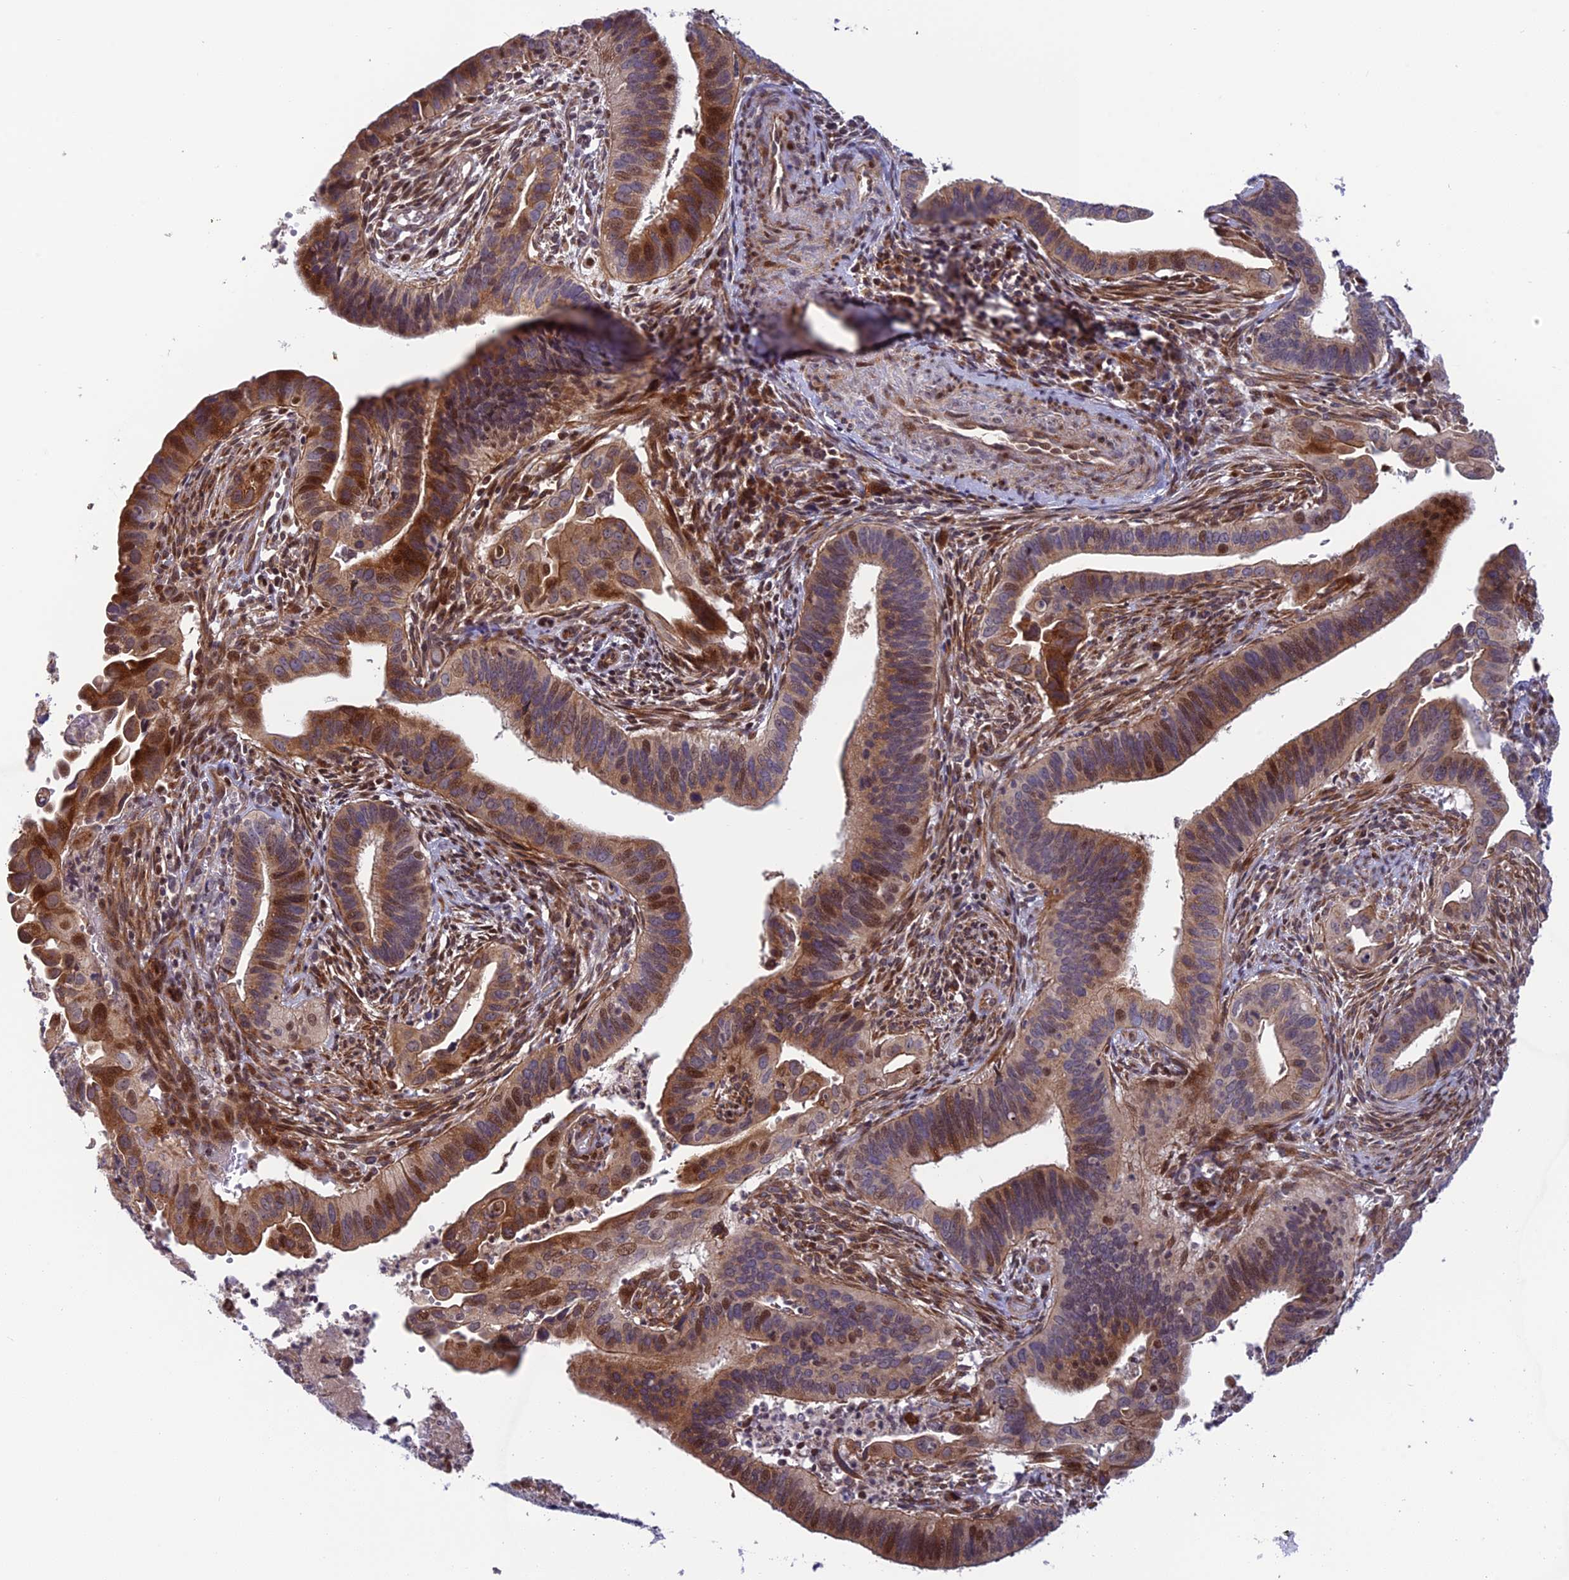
{"staining": {"intensity": "moderate", "quantity": "25%-75%", "location": "cytoplasmic/membranous,nuclear"}, "tissue": "cervical cancer", "cell_type": "Tumor cells", "image_type": "cancer", "snomed": [{"axis": "morphology", "description": "Adenocarcinoma, NOS"}, {"axis": "topography", "description": "Cervix"}], "caption": "A micrograph of cervical cancer (adenocarcinoma) stained for a protein shows moderate cytoplasmic/membranous and nuclear brown staining in tumor cells.", "gene": "SMIM7", "patient": {"sex": "female", "age": 42}}